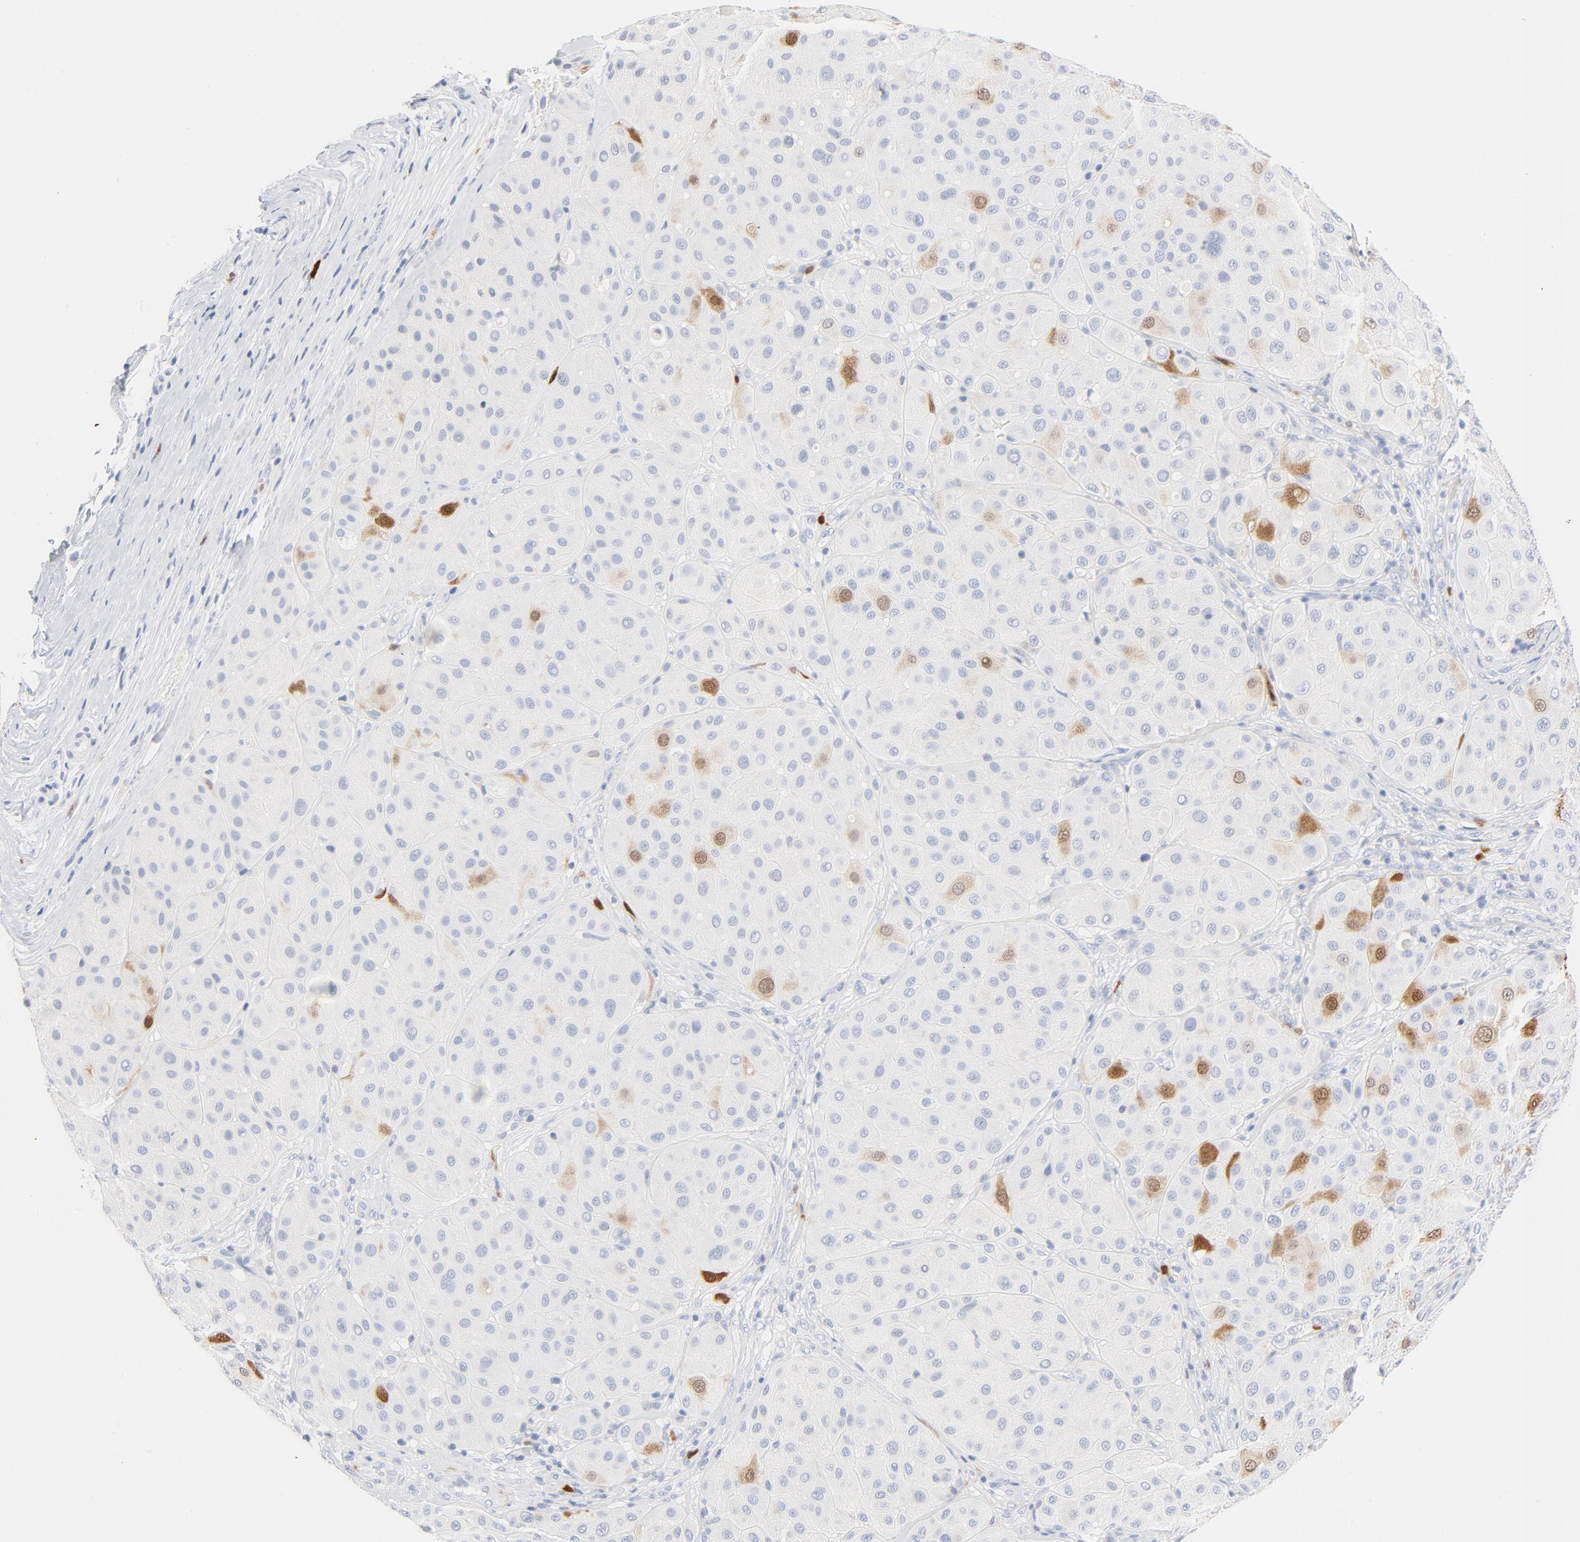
{"staining": {"intensity": "moderate", "quantity": "<25%", "location": "nuclear"}, "tissue": "melanoma", "cell_type": "Tumor cells", "image_type": "cancer", "snomed": [{"axis": "morphology", "description": "Normal tissue, NOS"}, {"axis": "morphology", "description": "Malignant melanoma, Metastatic site"}, {"axis": "topography", "description": "Skin"}], "caption": "Tumor cells display low levels of moderate nuclear positivity in approximately <25% of cells in human melanoma. (DAB (3,3'-diaminobenzidine) IHC, brown staining for protein, blue staining for nuclei).", "gene": "CDC20", "patient": {"sex": "male", "age": 41}}